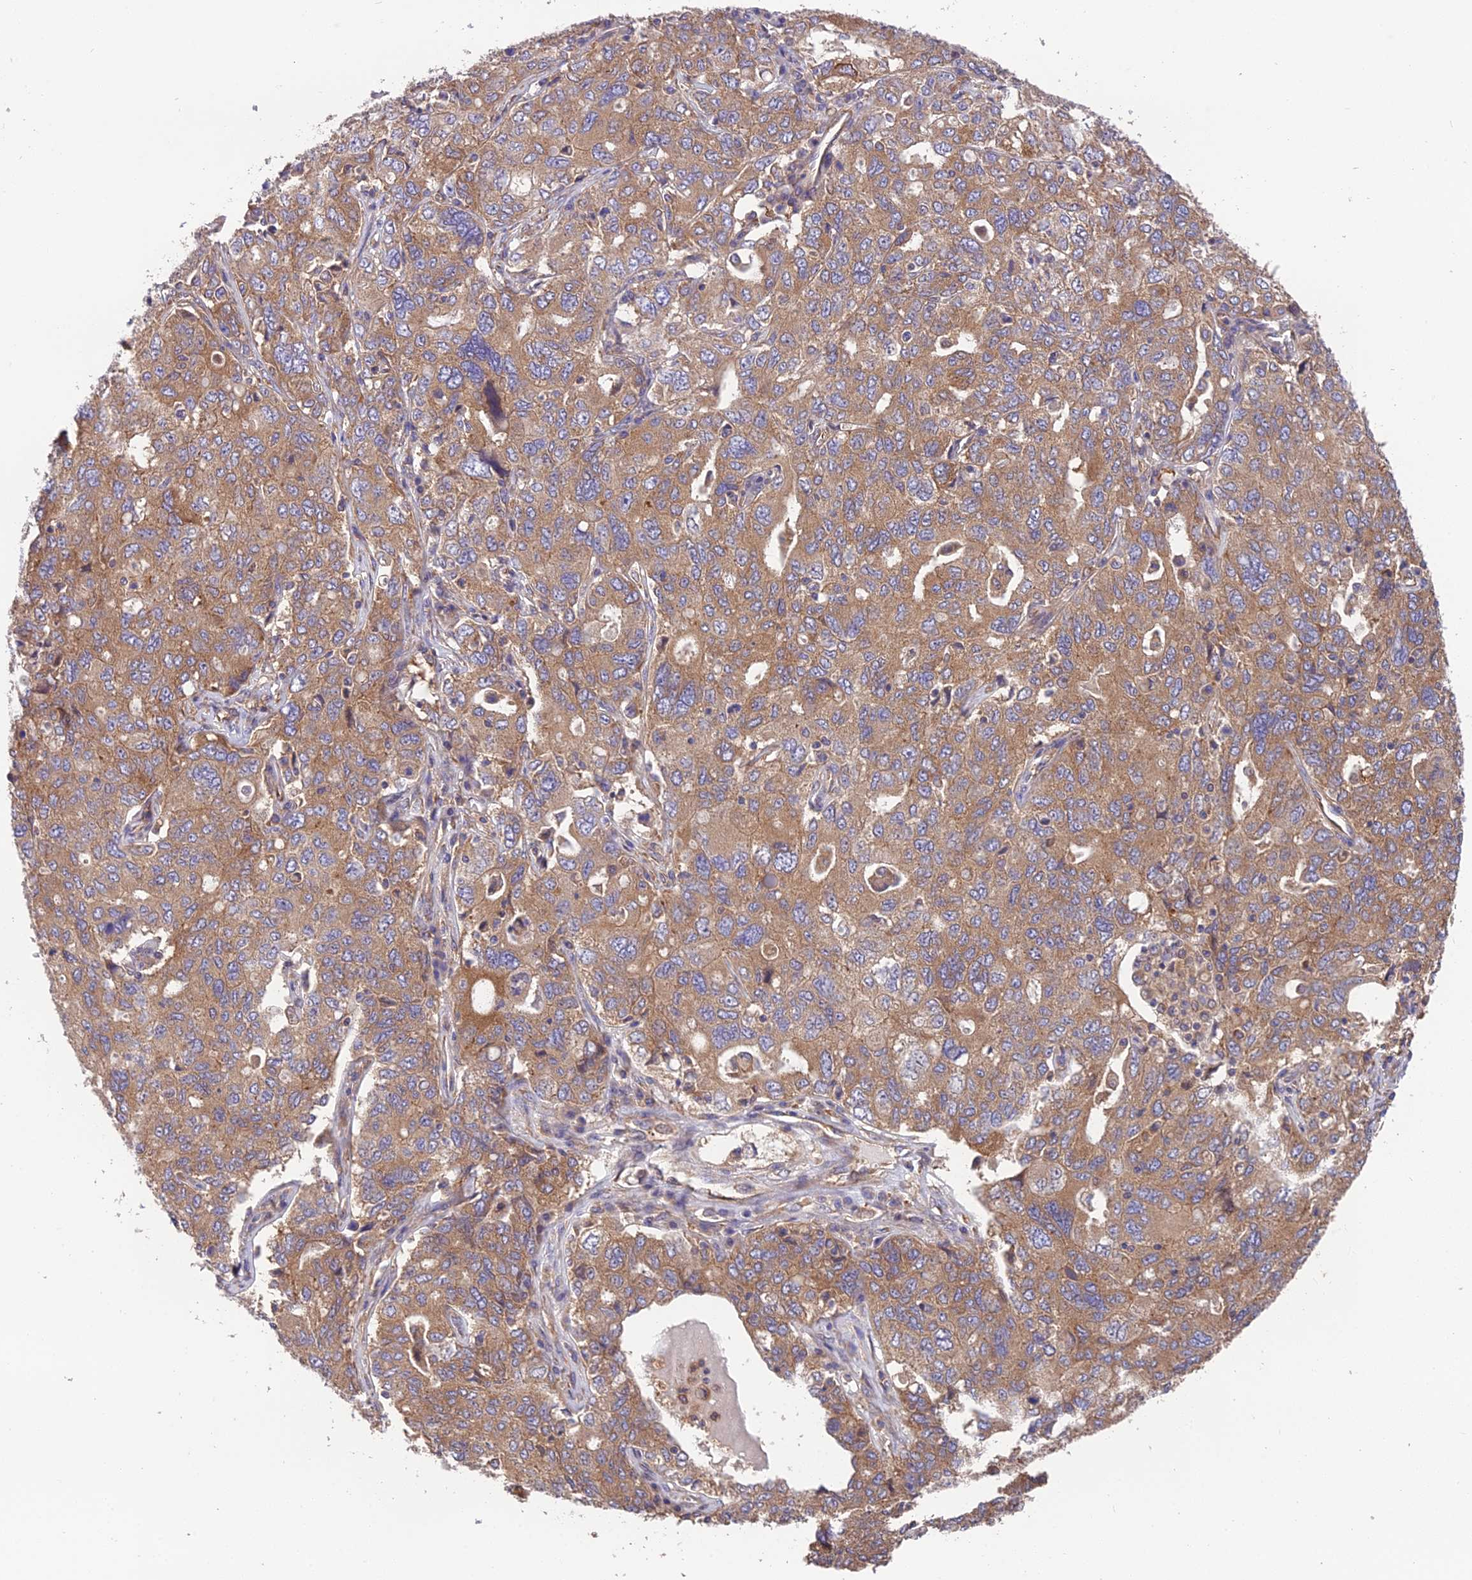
{"staining": {"intensity": "moderate", "quantity": ">75%", "location": "cytoplasmic/membranous"}, "tissue": "ovarian cancer", "cell_type": "Tumor cells", "image_type": "cancer", "snomed": [{"axis": "morphology", "description": "Carcinoma, endometroid"}, {"axis": "topography", "description": "Ovary"}], "caption": "This histopathology image displays immunohistochemistry (IHC) staining of ovarian cancer (endometroid carcinoma), with medium moderate cytoplasmic/membranous expression in approximately >75% of tumor cells.", "gene": "BLOC1S4", "patient": {"sex": "female", "age": 62}}